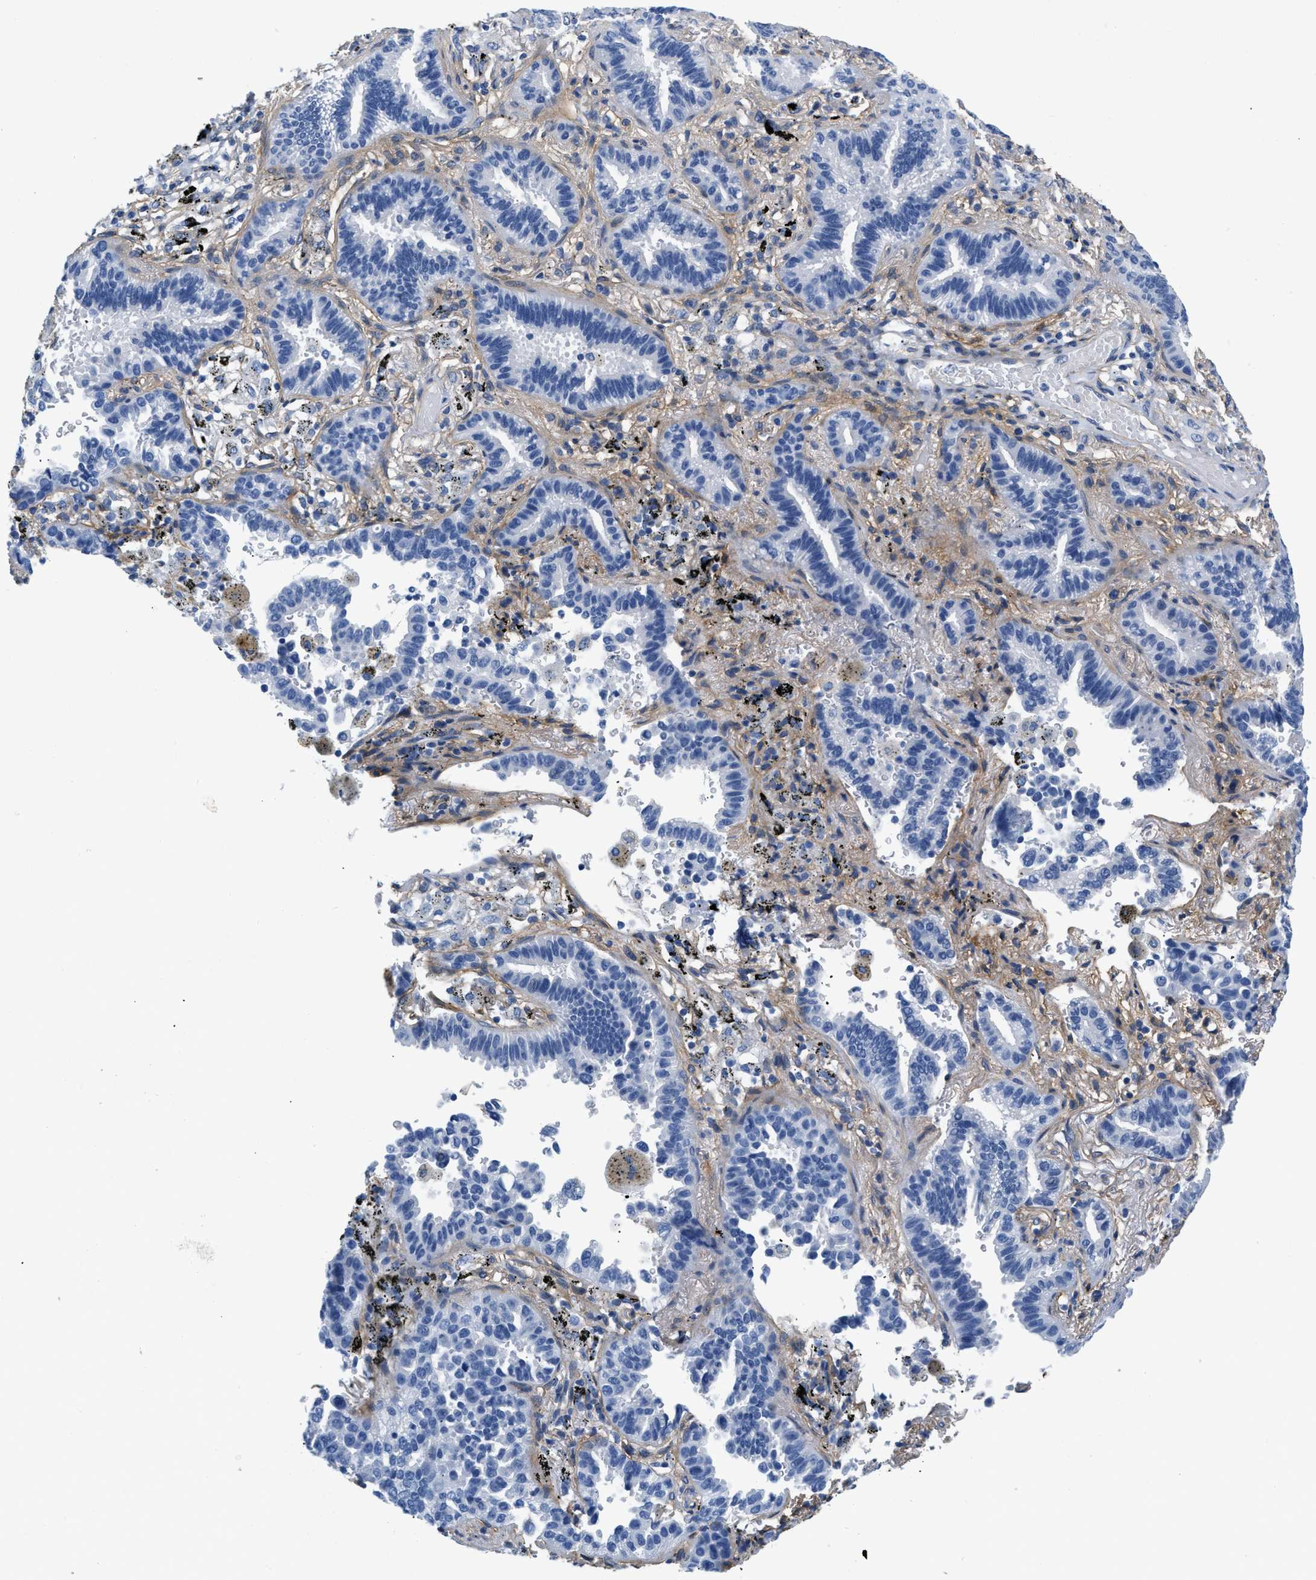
{"staining": {"intensity": "negative", "quantity": "none", "location": "none"}, "tissue": "lung cancer", "cell_type": "Tumor cells", "image_type": "cancer", "snomed": [{"axis": "morphology", "description": "Normal tissue, NOS"}, {"axis": "morphology", "description": "Adenocarcinoma, NOS"}, {"axis": "topography", "description": "Lung"}], "caption": "There is no significant expression in tumor cells of lung cancer.", "gene": "PDGFRB", "patient": {"sex": "male", "age": 59}}